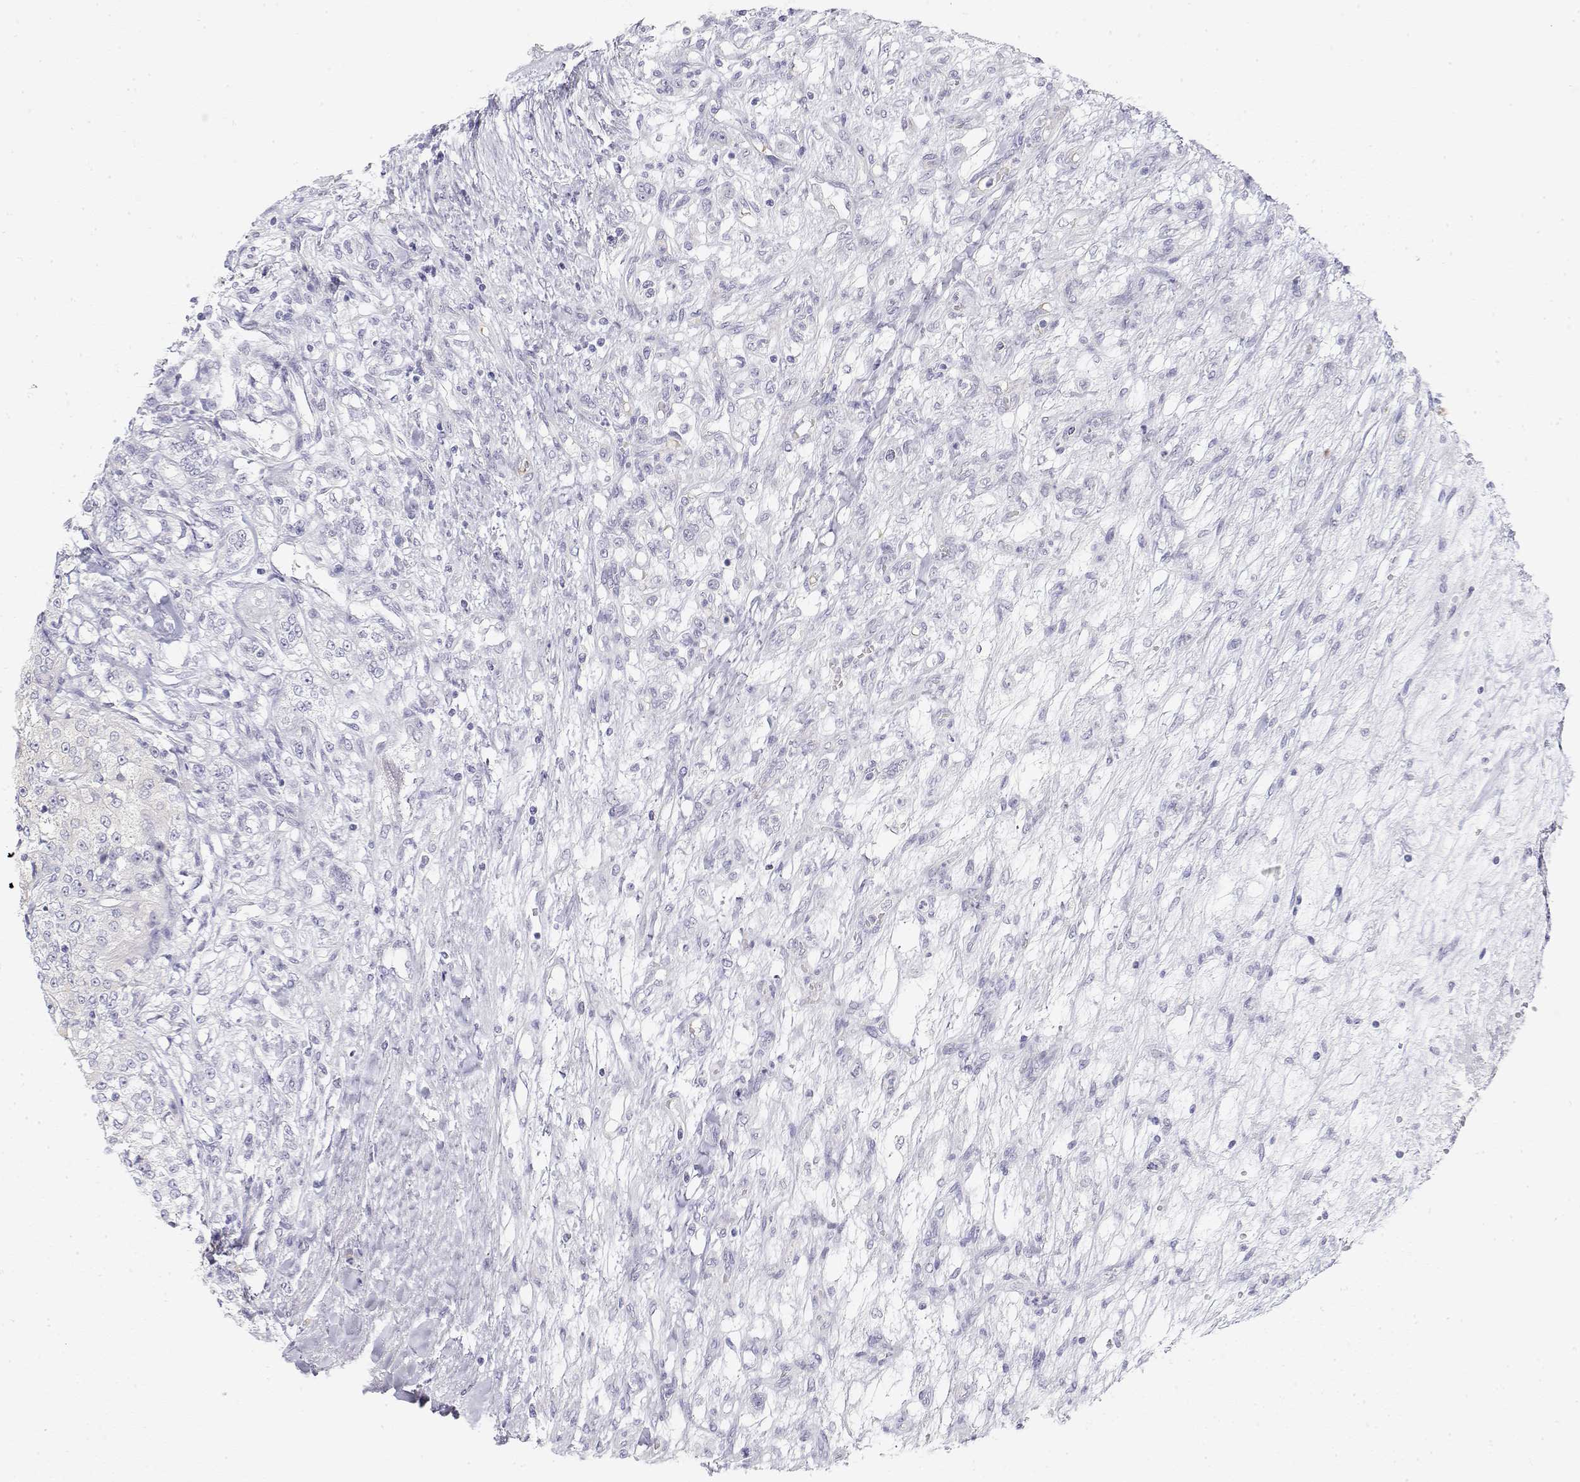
{"staining": {"intensity": "negative", "quantity": "none", "location": "none"}, "tissue": "renal cancer", "cell_type": "Tumor cells", "image_type": "cancer", "snomed": [{"axis": "morphology", "description": "Adenocarcinoma, NOS"}, {"axis": "topography", "description": "Kidney"}], "caption": "Tumor cells are negative for protein expression in human adenocarcinoma (renal).", "gene": "MISP", "patient": {"sex": "female", "age": 63}}